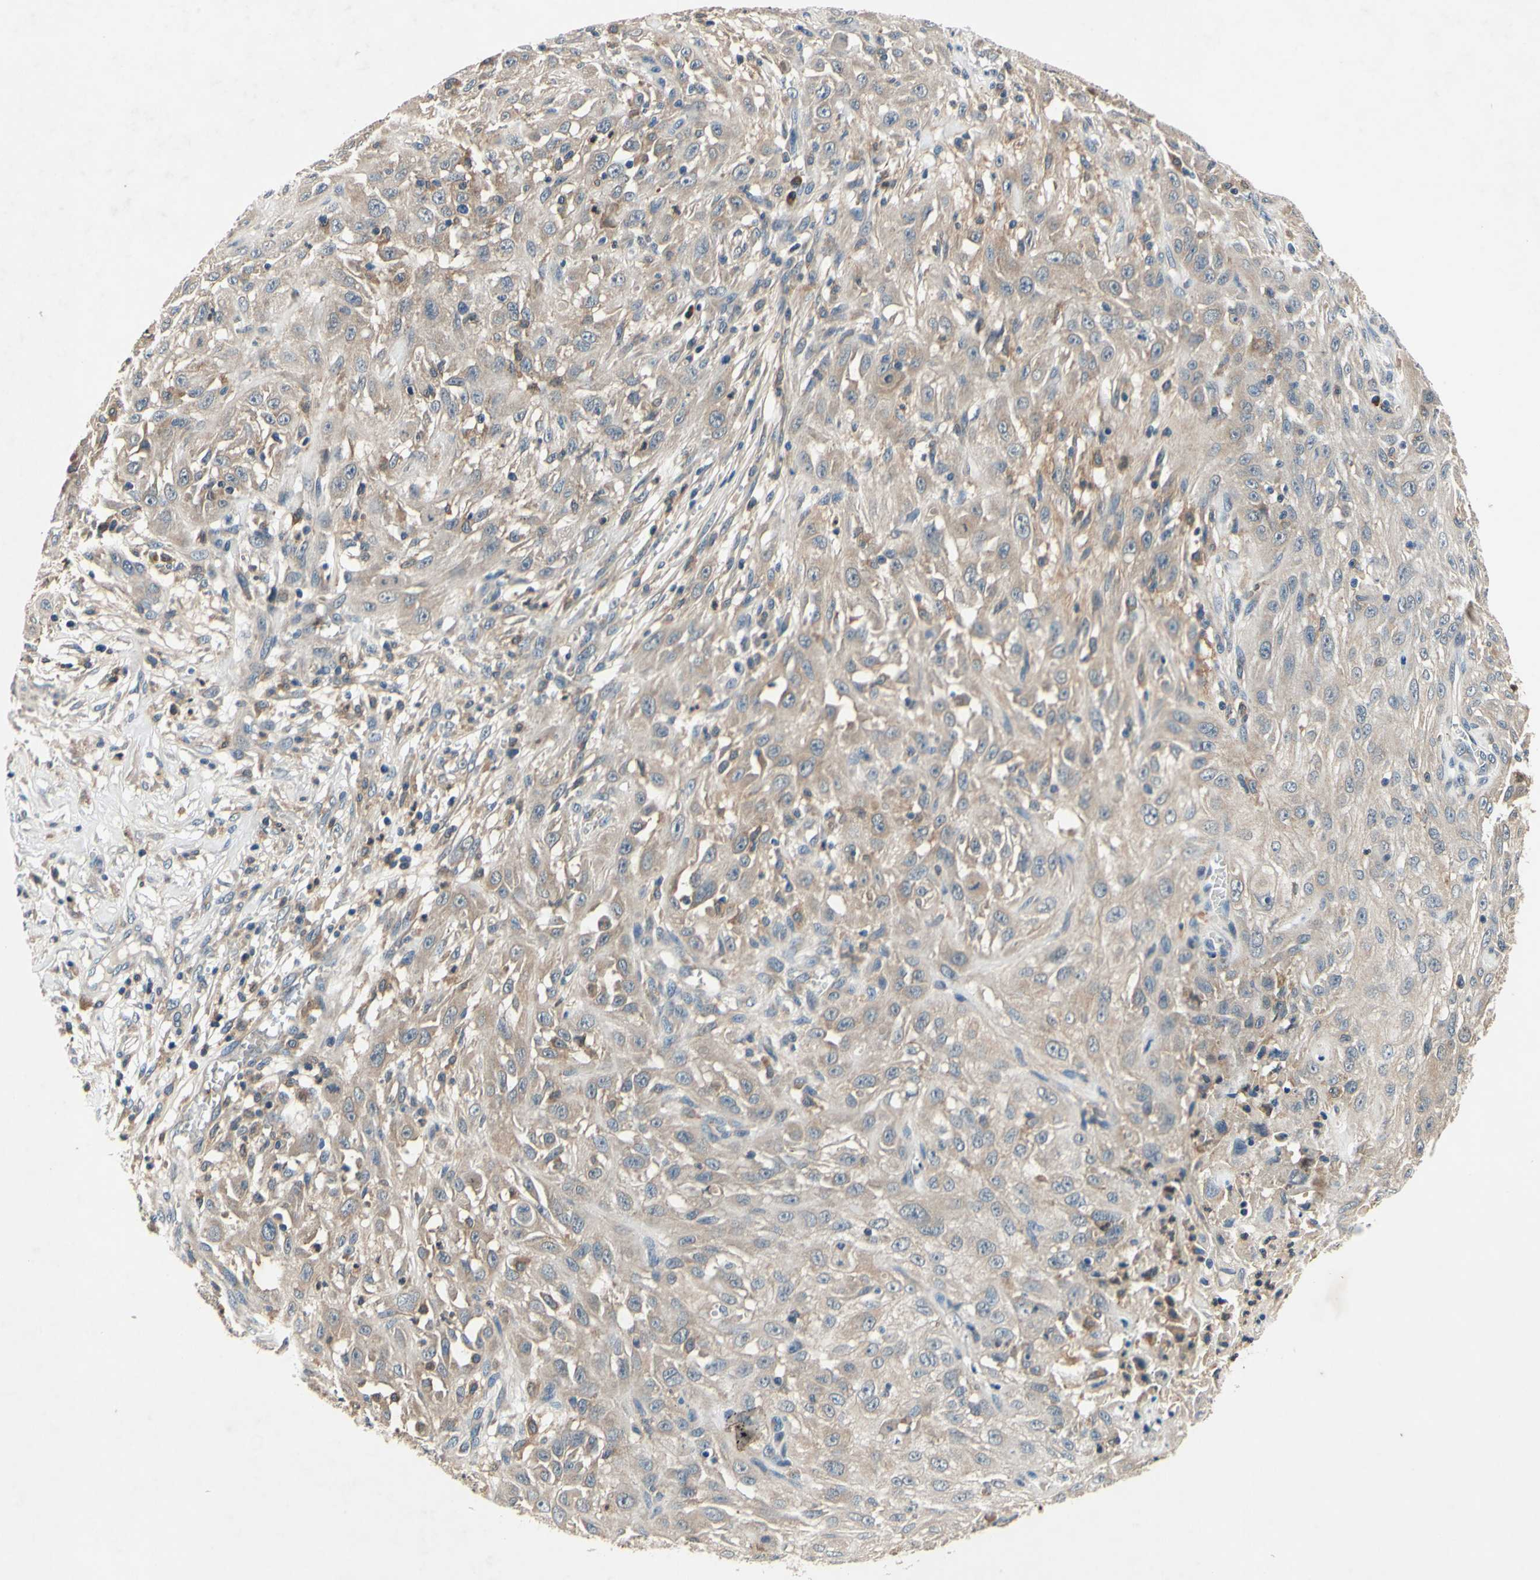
{"staining": {"intensity": "weak", "quantity": ">75%", "location": "cytoplasmic/membranous"}, "tissue": "skin cancer", "cell_type": "Tumor cells", "image_type": "cancer", "snomed": [{"axis": "morphology", "description": "Squamous cell carcinoma, NOS"}, {"axis": "topography", "description": "Skin"}], "caption": "Tumor cells exhibit low levels of weak cytoplasmic/membranous staining in approximately >75% of cells in skin cancer.", "gene": "PLA2G4A", "patient": {"sex": "male", "age": 75}}